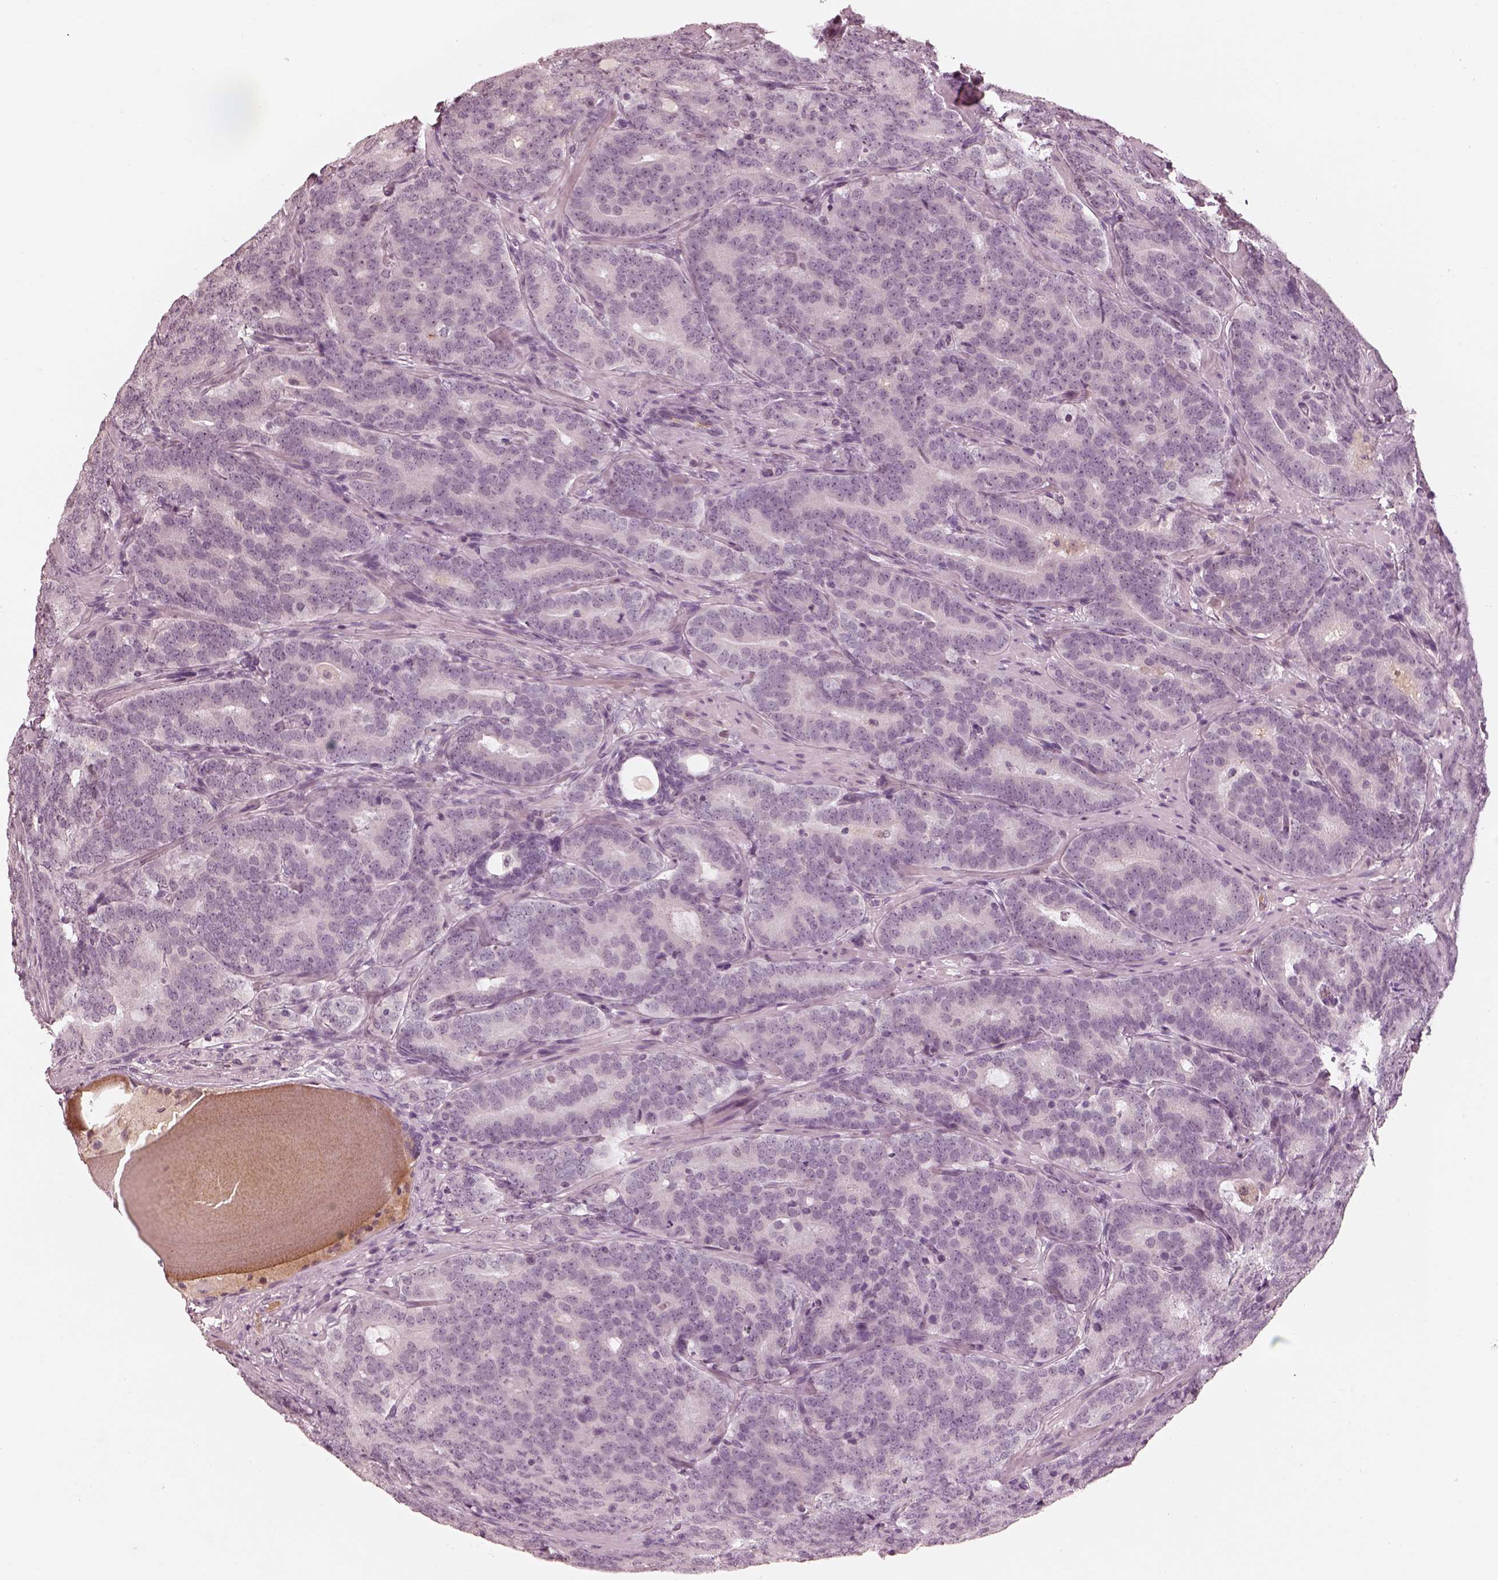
{"staining": {"intensity": "negative", "quantity": "none", "location": "none"}, "tissue": "prostate cancer", "cell_type": "Tumor cells", "image_type": "cancer", "snomed": [{"axis": "morphology", "description": "Adenocarcinoma, NOS"}, {"axis": "topography", "description": "Prostate"}], "caption": "The immunohistochemistry (IHC) image has no significant staining in tumor cells of prostate cancer tissue.", "gene": "KCNA2", "patient": {"sex": "male", "age": 71}}